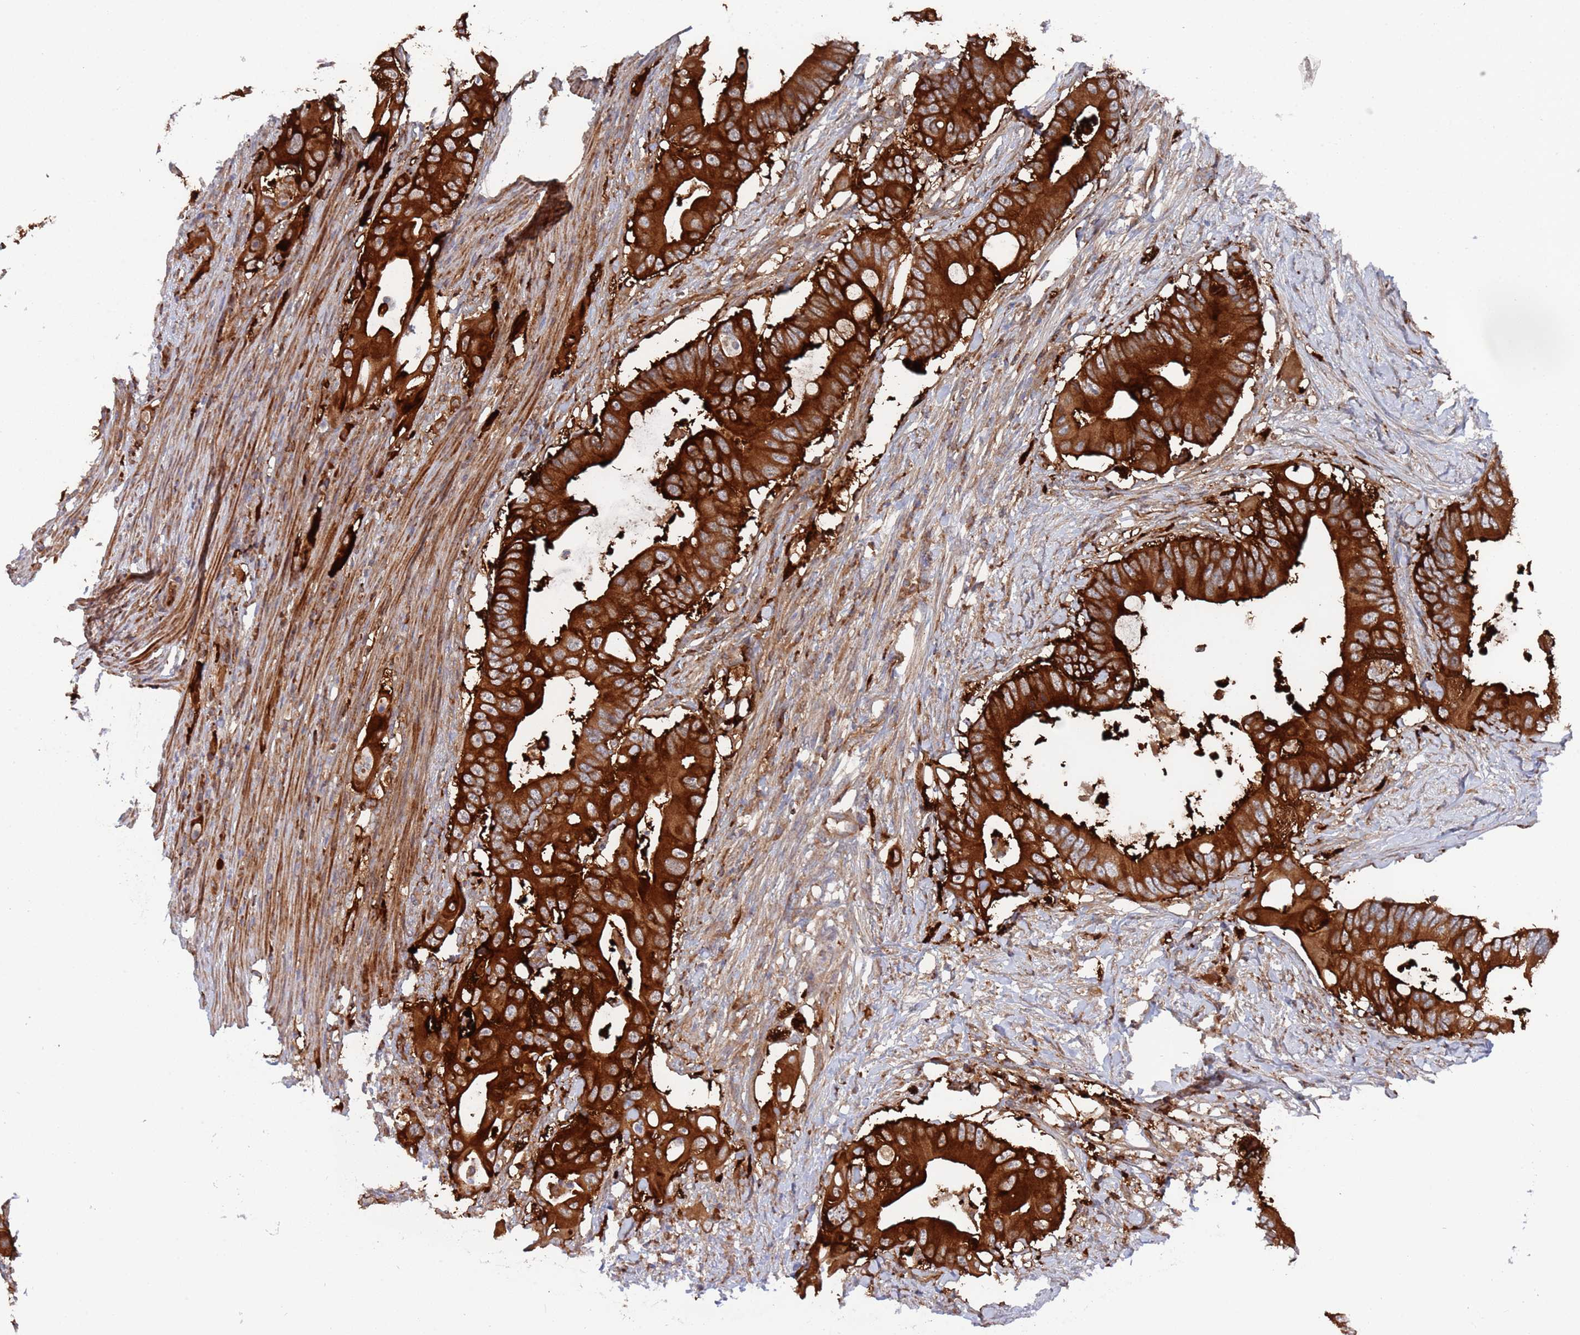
{"staining": {"intensity": "strong", "quantity": ">75%", "location": "cytoplasmic/membranous"}, "tissue": "colorectal cancer", "cell_type": "Tumor cells", "image_type": "cancer", "snomed": [{"axis": "morphology", "description": "Adenocarcinoma, NOS"}, {"axis": "topography", "description": "Colon"}], "caption": "DAB immunohistochemical staining of colorectal cancer (adenocarcinoma) shows strong cytoplasmic/membranous protein expression in about >75% of tumor cells.", "gene": "DDX60", "patient": {"sex": "male", "age": 71}}